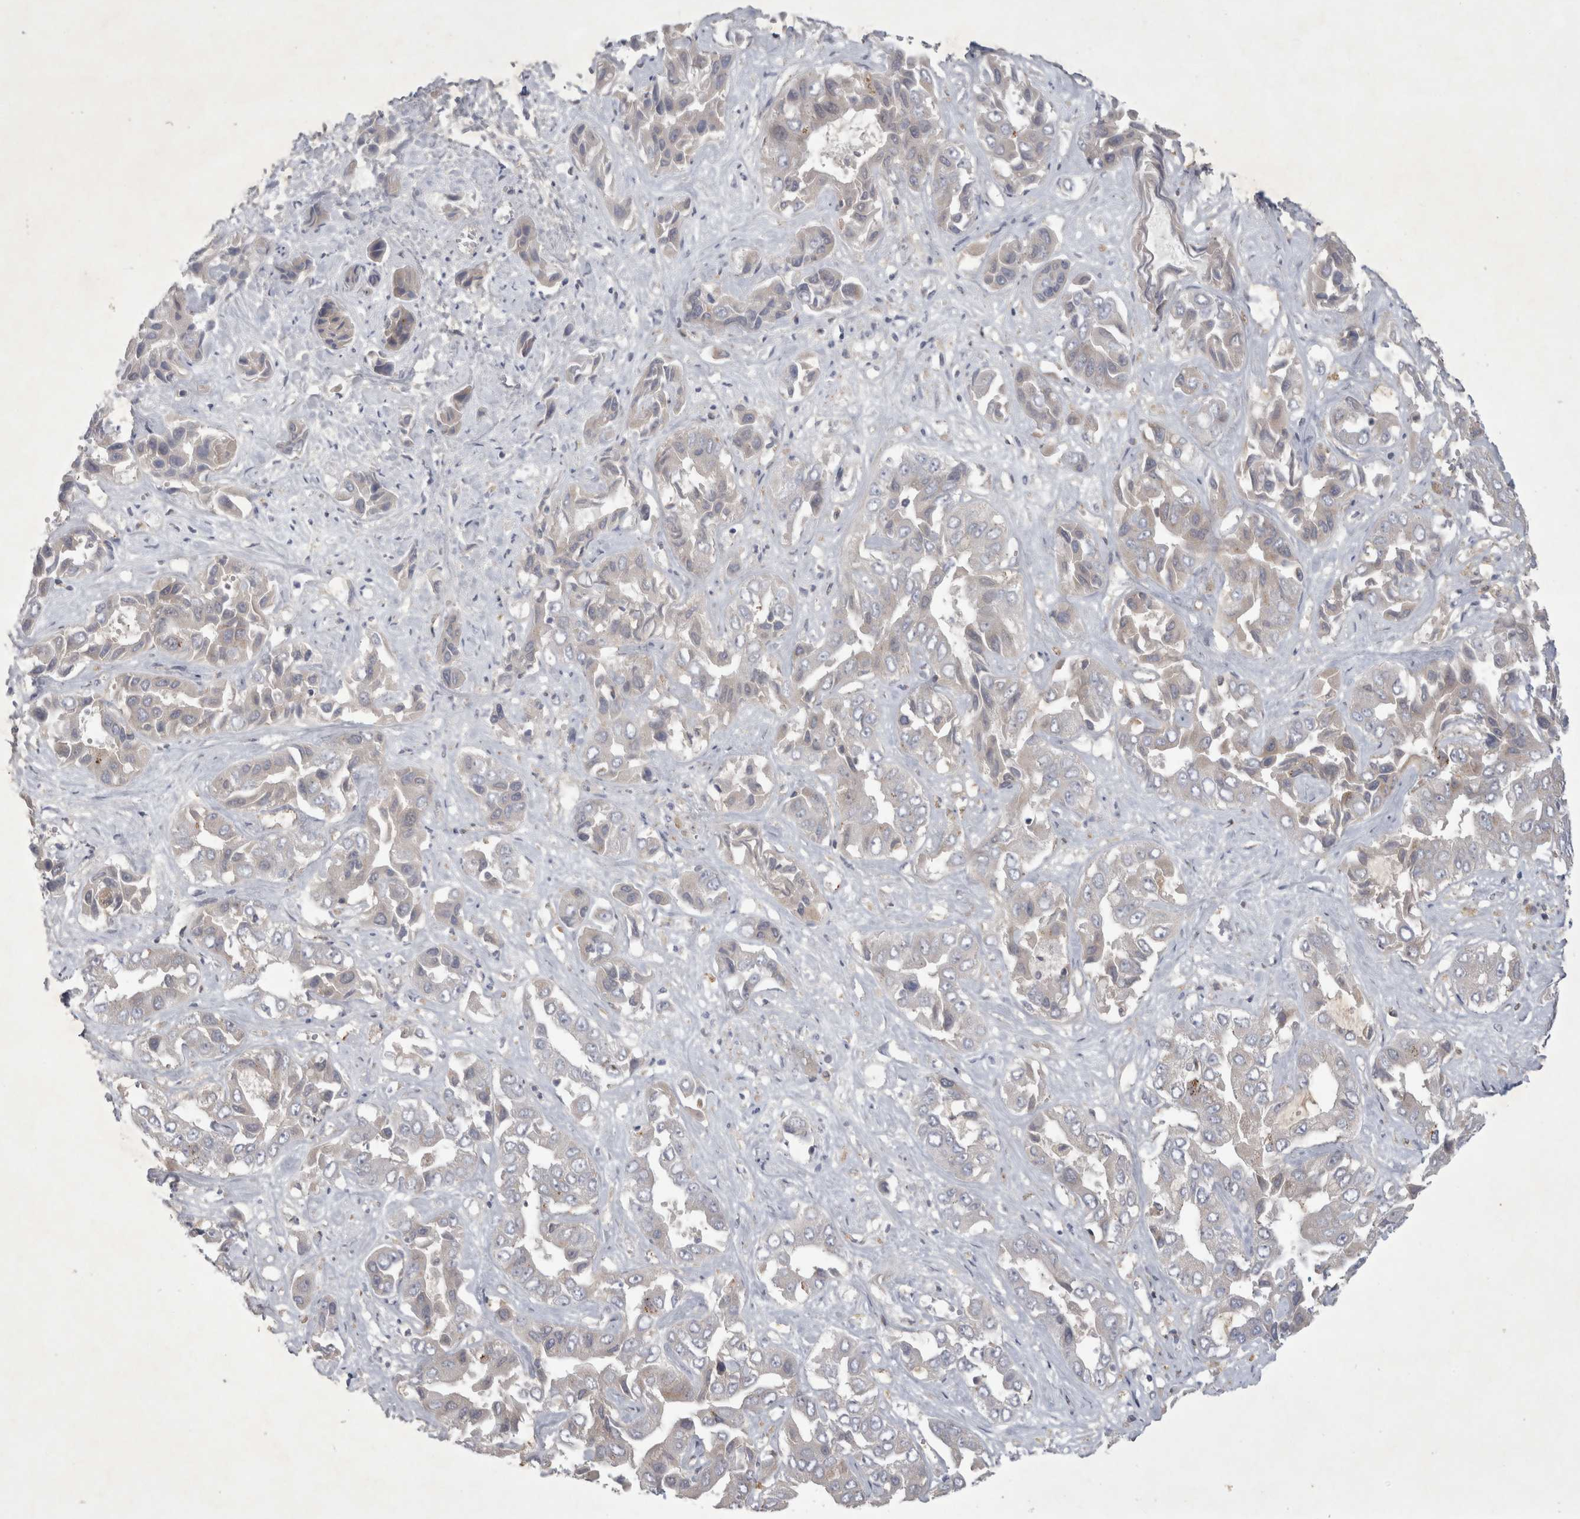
{"staining": {"intensity": "weak", "quantity": "<25%", "location": "cytoplasmic/membranous"}, "tissue": "liver cancer", "cell_type": "Tumor cells", "image_type": "cancer", "snomed": [{"axis": "morphology", "description": "Cholangiocarcinoma"}, {"axis": "topography", "description": "Liver"}], "caption": "This is an IHC histopathology image of liver cancer. There is no positivity in tumor cells.", "gene": "SRD5A3", "patient": {"sex": "female", "age": 52}}